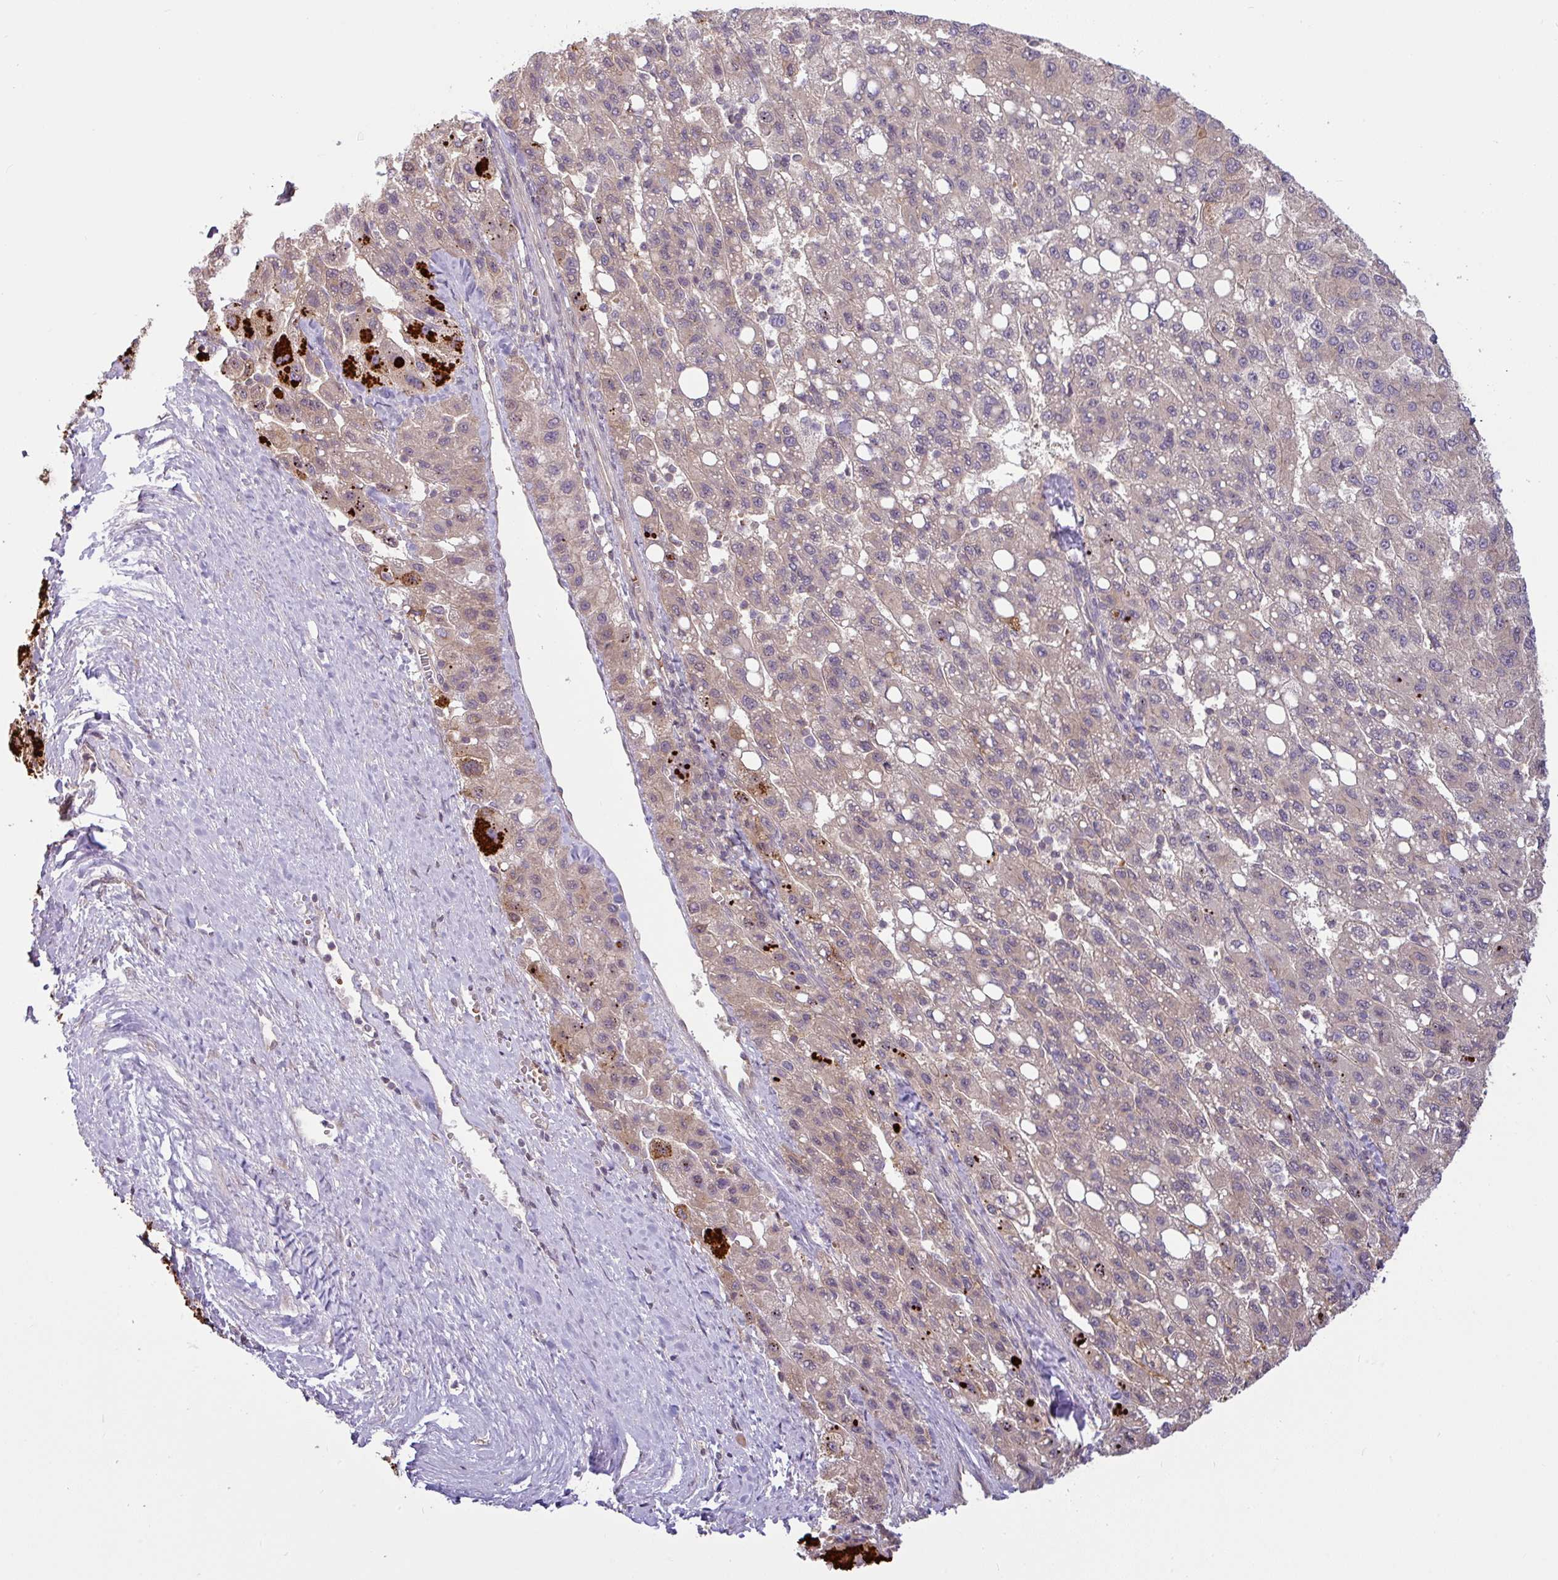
{"staining": {"intensity": "negative", "quantity": "none", "location": "none"}, "tissue": "liver cancer", "cell_type": "Tumor cells", "image_type": "cancer", "snomed": [{"axis": "morphology", "description": "Carcinoma, Hepatocellular, NOS"}, {"axis": "topography", "description": "Liver"}], "caption": "The IHC image has no significant expression in tumor cells of liver hepatocellular carcinoma tissue. The staining is performed using DAB brown chromogen with nuclei counter-stained in using hematoxylin.", "gene": "SHB", "patient": {"sex": "female", "age": 82}}